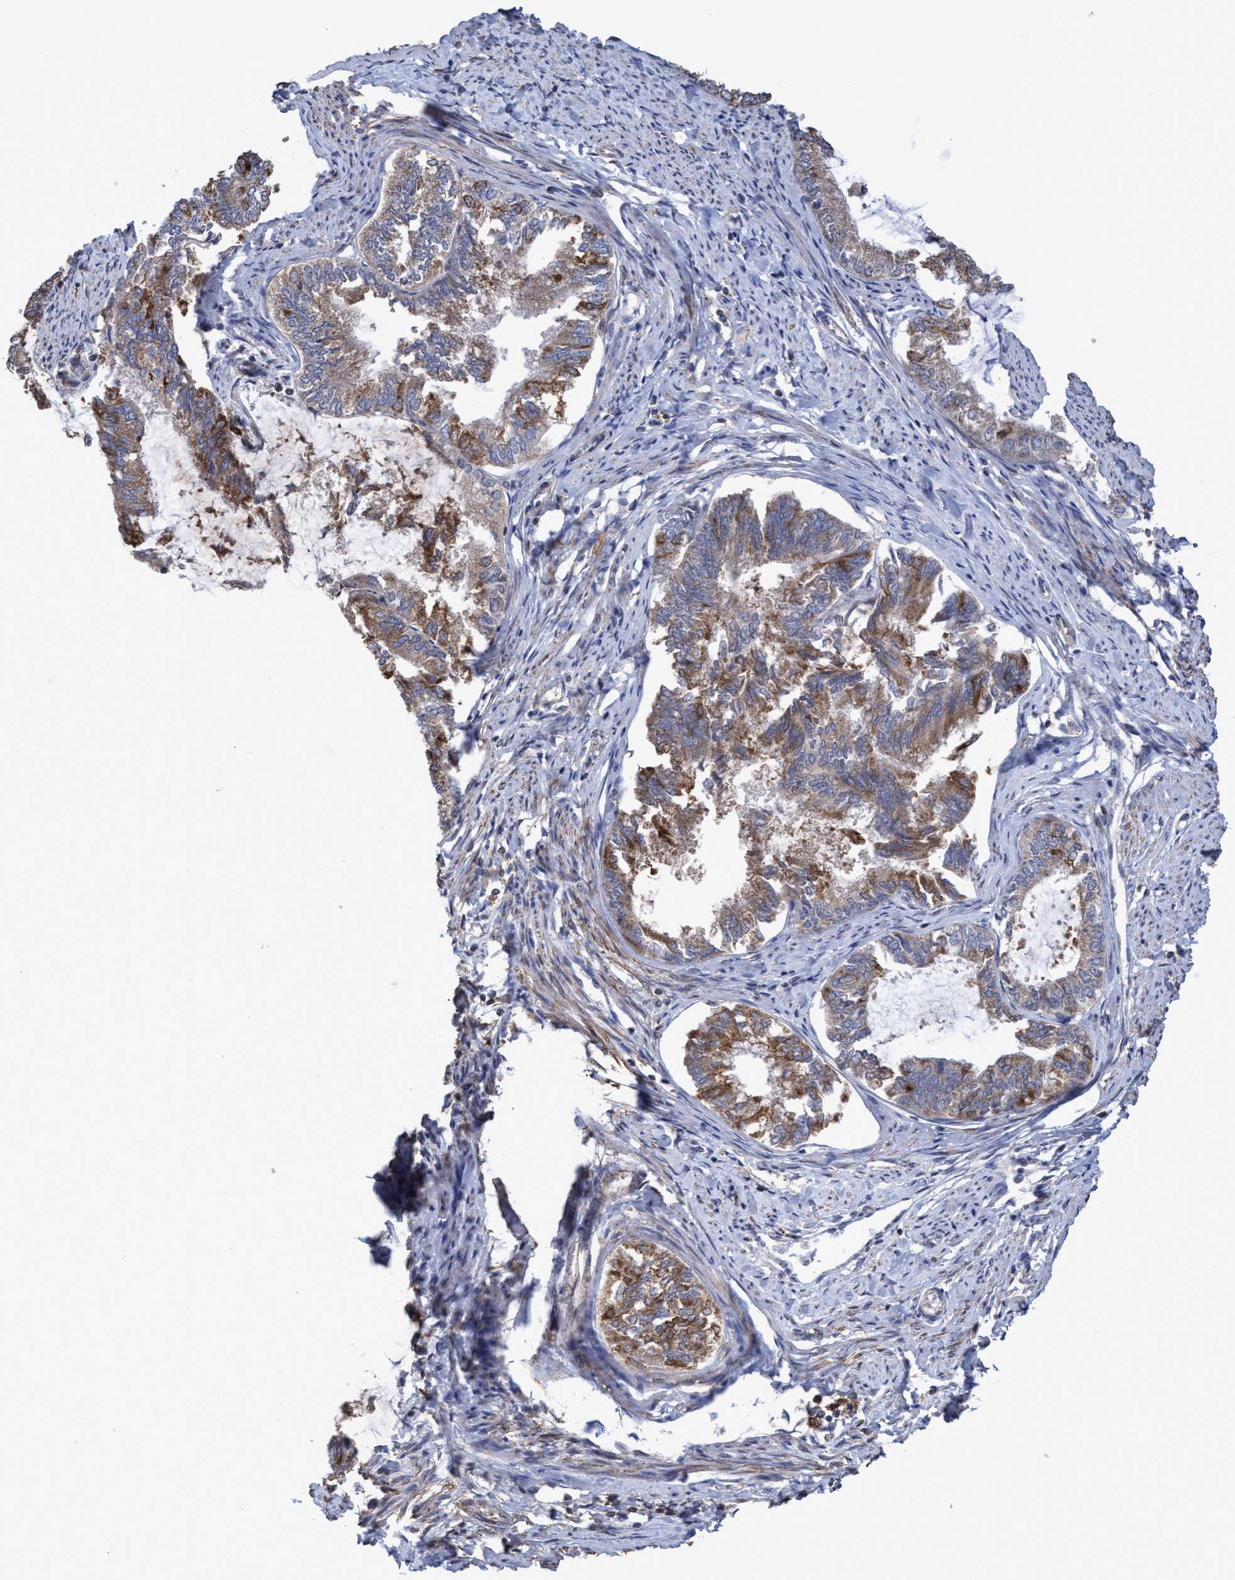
{"staining": {"intensity": "moderate", "quantity": ">75%", "location": "cytoplasmic/membranous"}, "tissue": "endometrial cancer", "cell_type": "Tumor cells", "image_type": "cancer", "snomed": [{"axis": "morphology", "description": "Adenocarcinoma, NOS"}, {"axis": "topography", "description": "Endometrium"}], "caption": "Immunohistochemical staining of endometrial cancer displays moderate cytoplasmic/membranous protein positivity in approximately >75% of tumor cells.", "gene": "SLBP", "patient": {"sex": "female", "age": 86}}